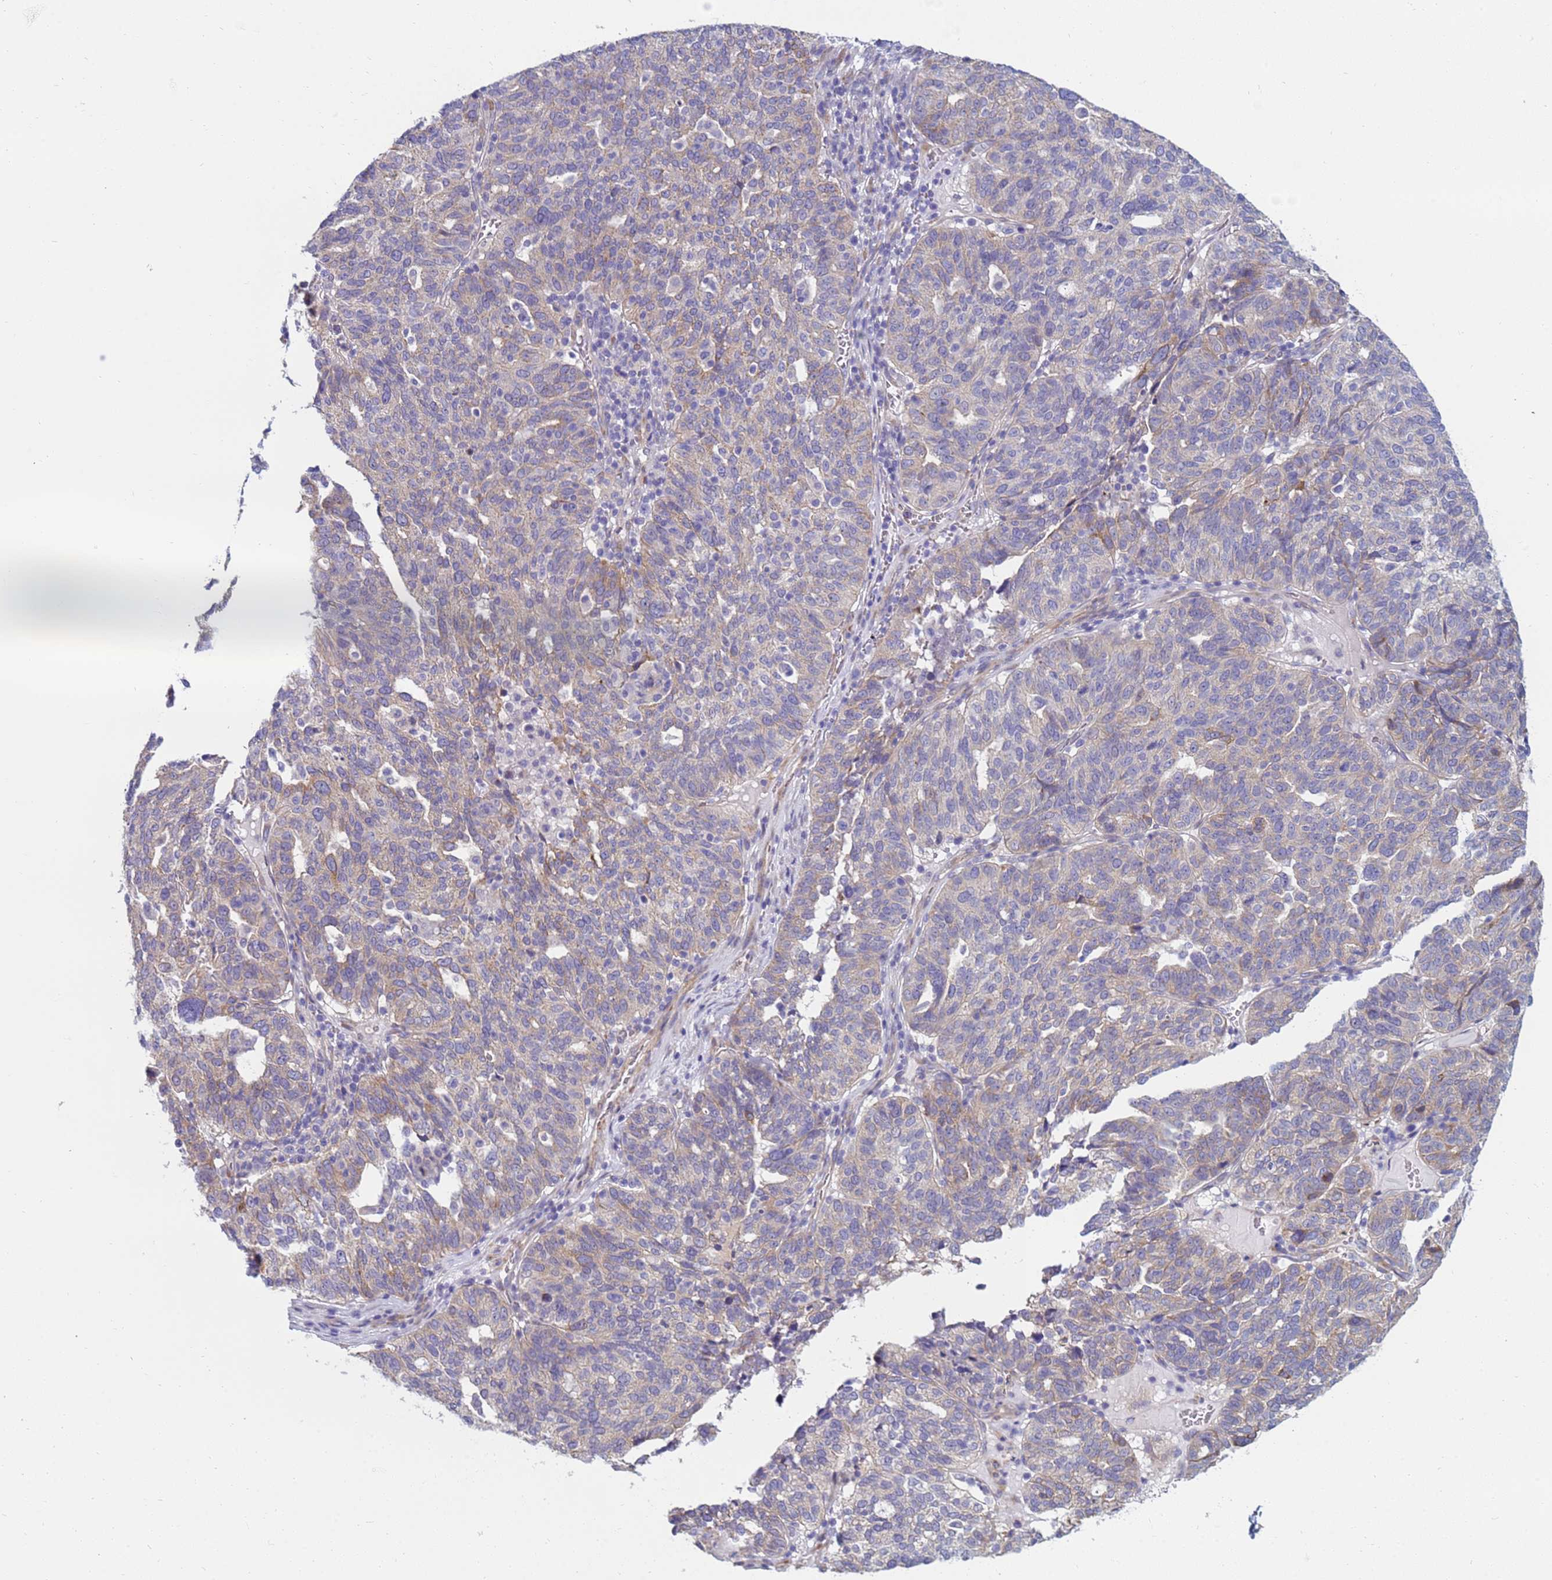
{"staining": {"intensity": "weak", "quantity": "<25%", "location": "cytoplasmic/membranous"}, "tissue": "ovarian cancer", "cell_type": "Tumor cells", "image_type": "cancer", "snomed": [{"axis": "morphology", "description": "Cystadenocarcinoma, serous, NOS"}, {"axis": "topography", "description": "Ovary"}], "caption": "DAB immunohistochemical staining of human ovarian serous cystadenocarcinoma displays no significant staining in tumor cells.", "gene": "TRPC6", "patient": {"sex": "female", "age": 59}}